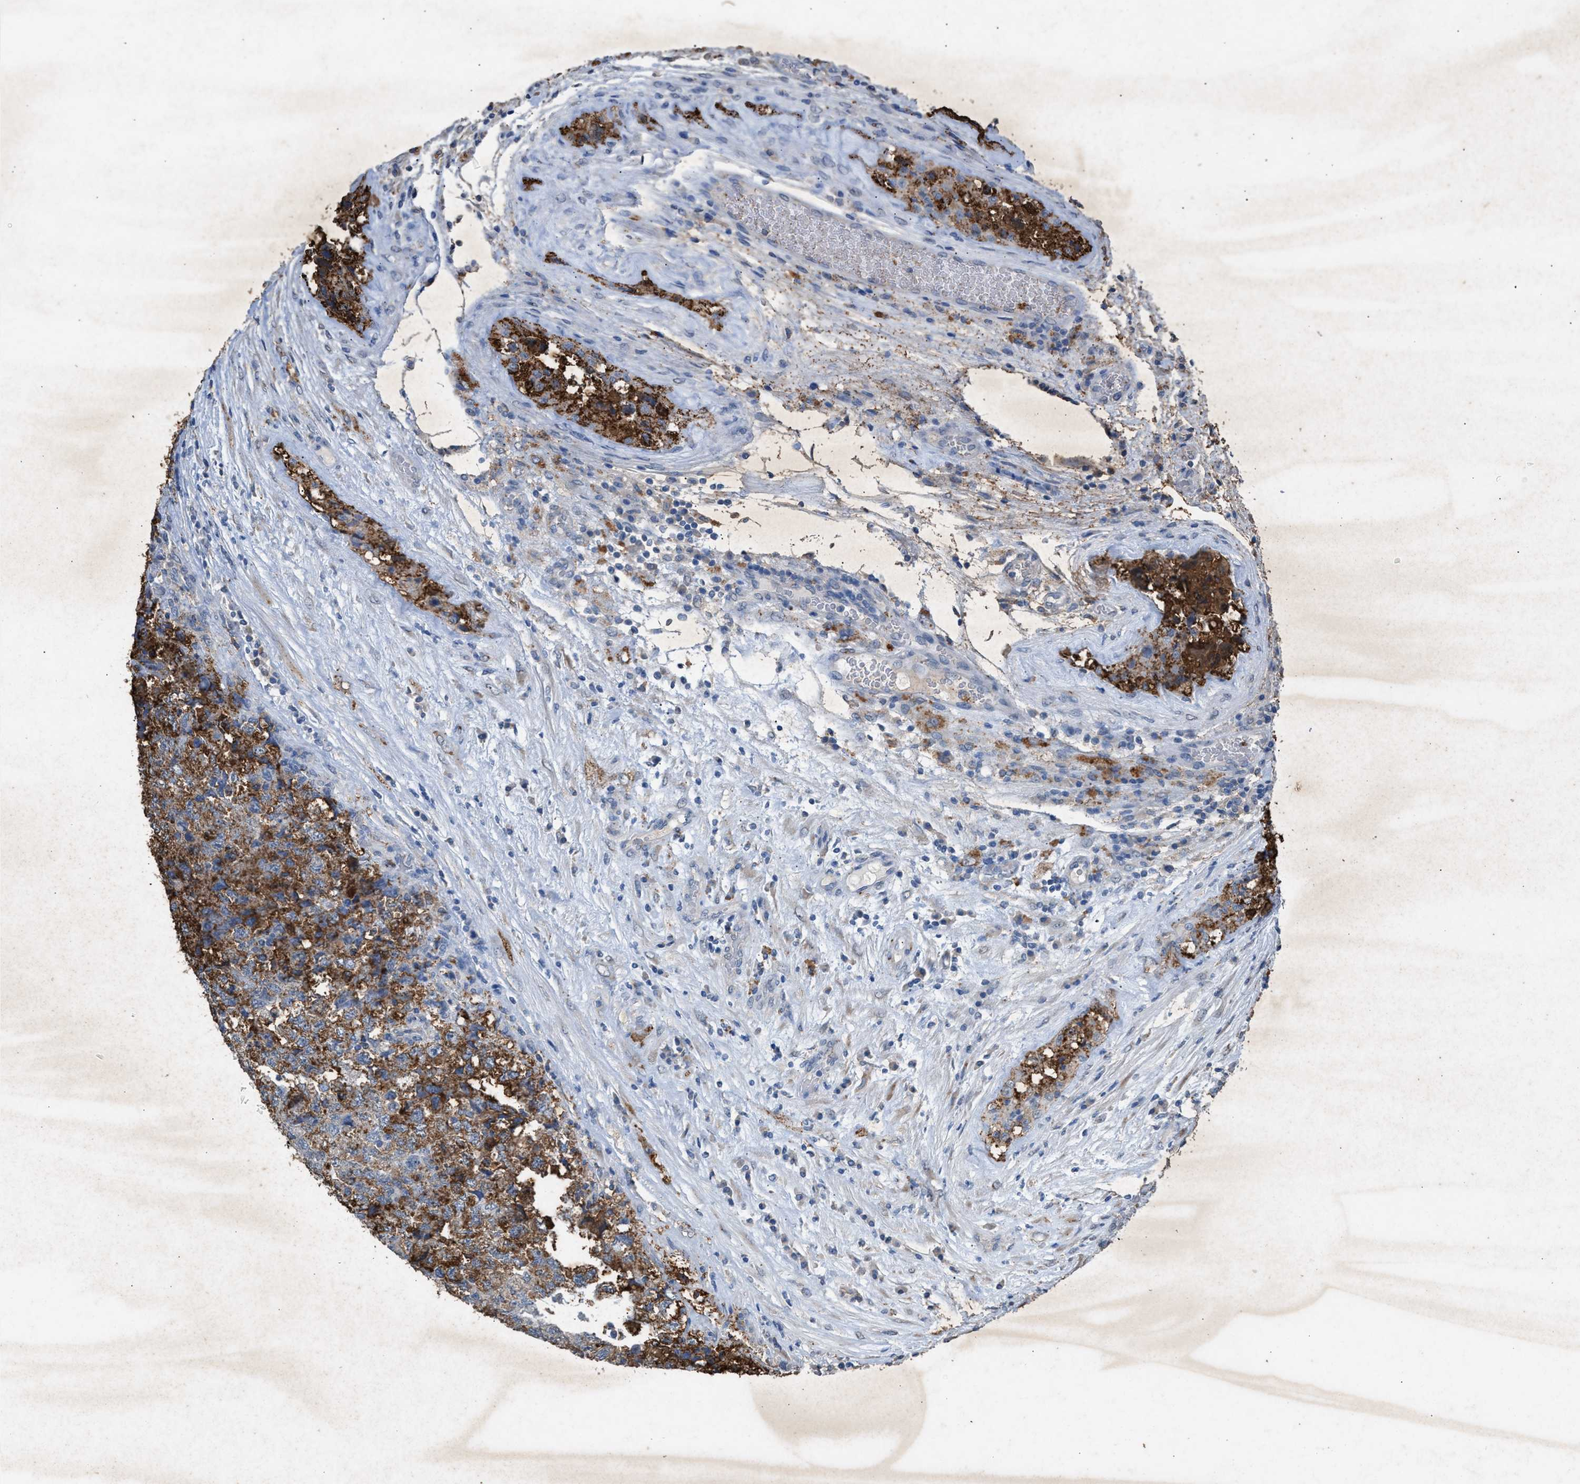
{"staining": {"intensity": "moderate", "quantity": ">75%", "location": "cytoplasmic/membranous"}, "tissue": "testis cancer", "cell_type": "Tumor cells", "image_type": "cancer", "snomed": [{"axis": "morphology", "description": "Carcinoma, Embryonal, NOS"}, {"axis": "topography", "description": "Testis"}], "caption": "Brown immunohistochemical staining in testis cancer reveals moderate cytoplasmic/membranous expression in about >75% of tumor cells.", "gene": "LTB4R2", "patient": {"sex": "male", "age": 36}}